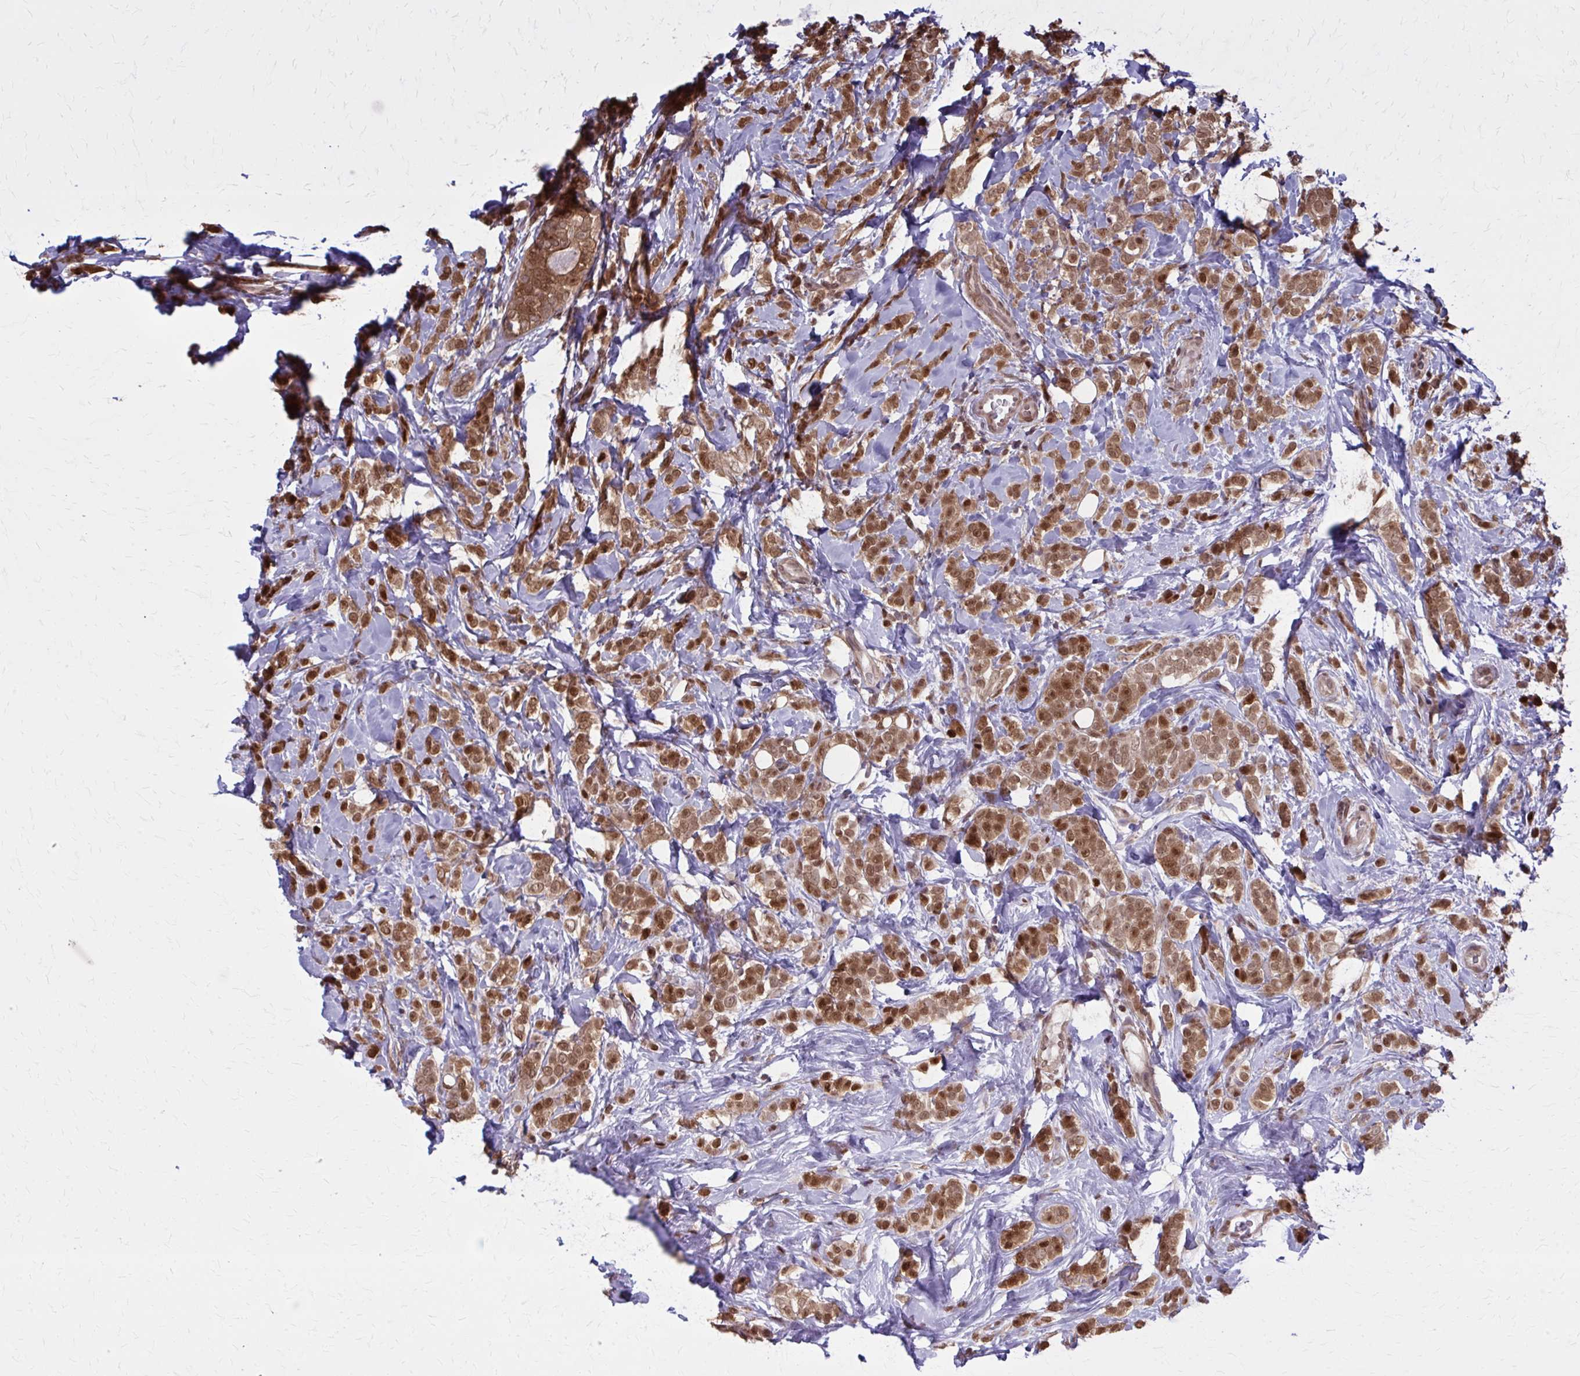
{"staining": {"intensity": "strong", "quantity": ">75%", "location": "cytoplasmic/membranous,nuclear"}, "tissue": "breast cancer", "cell_type": "Tumor cells", "image_type": "cancer", "snomed": [{"axis": "morphology", "description": "Lobular carcinoma"}, {"axis": "topography", "description": "Breast"}], "caption": "About >75% of tumor cells in human breast cancer (lobular carcinoma) exhibit strong cytoplasmic/membranous and nuclear protein positivity as visualized by brown immunohistochemical staining.", "gene": "MDH1", "patient": {"sex": "female", "age": 49}}